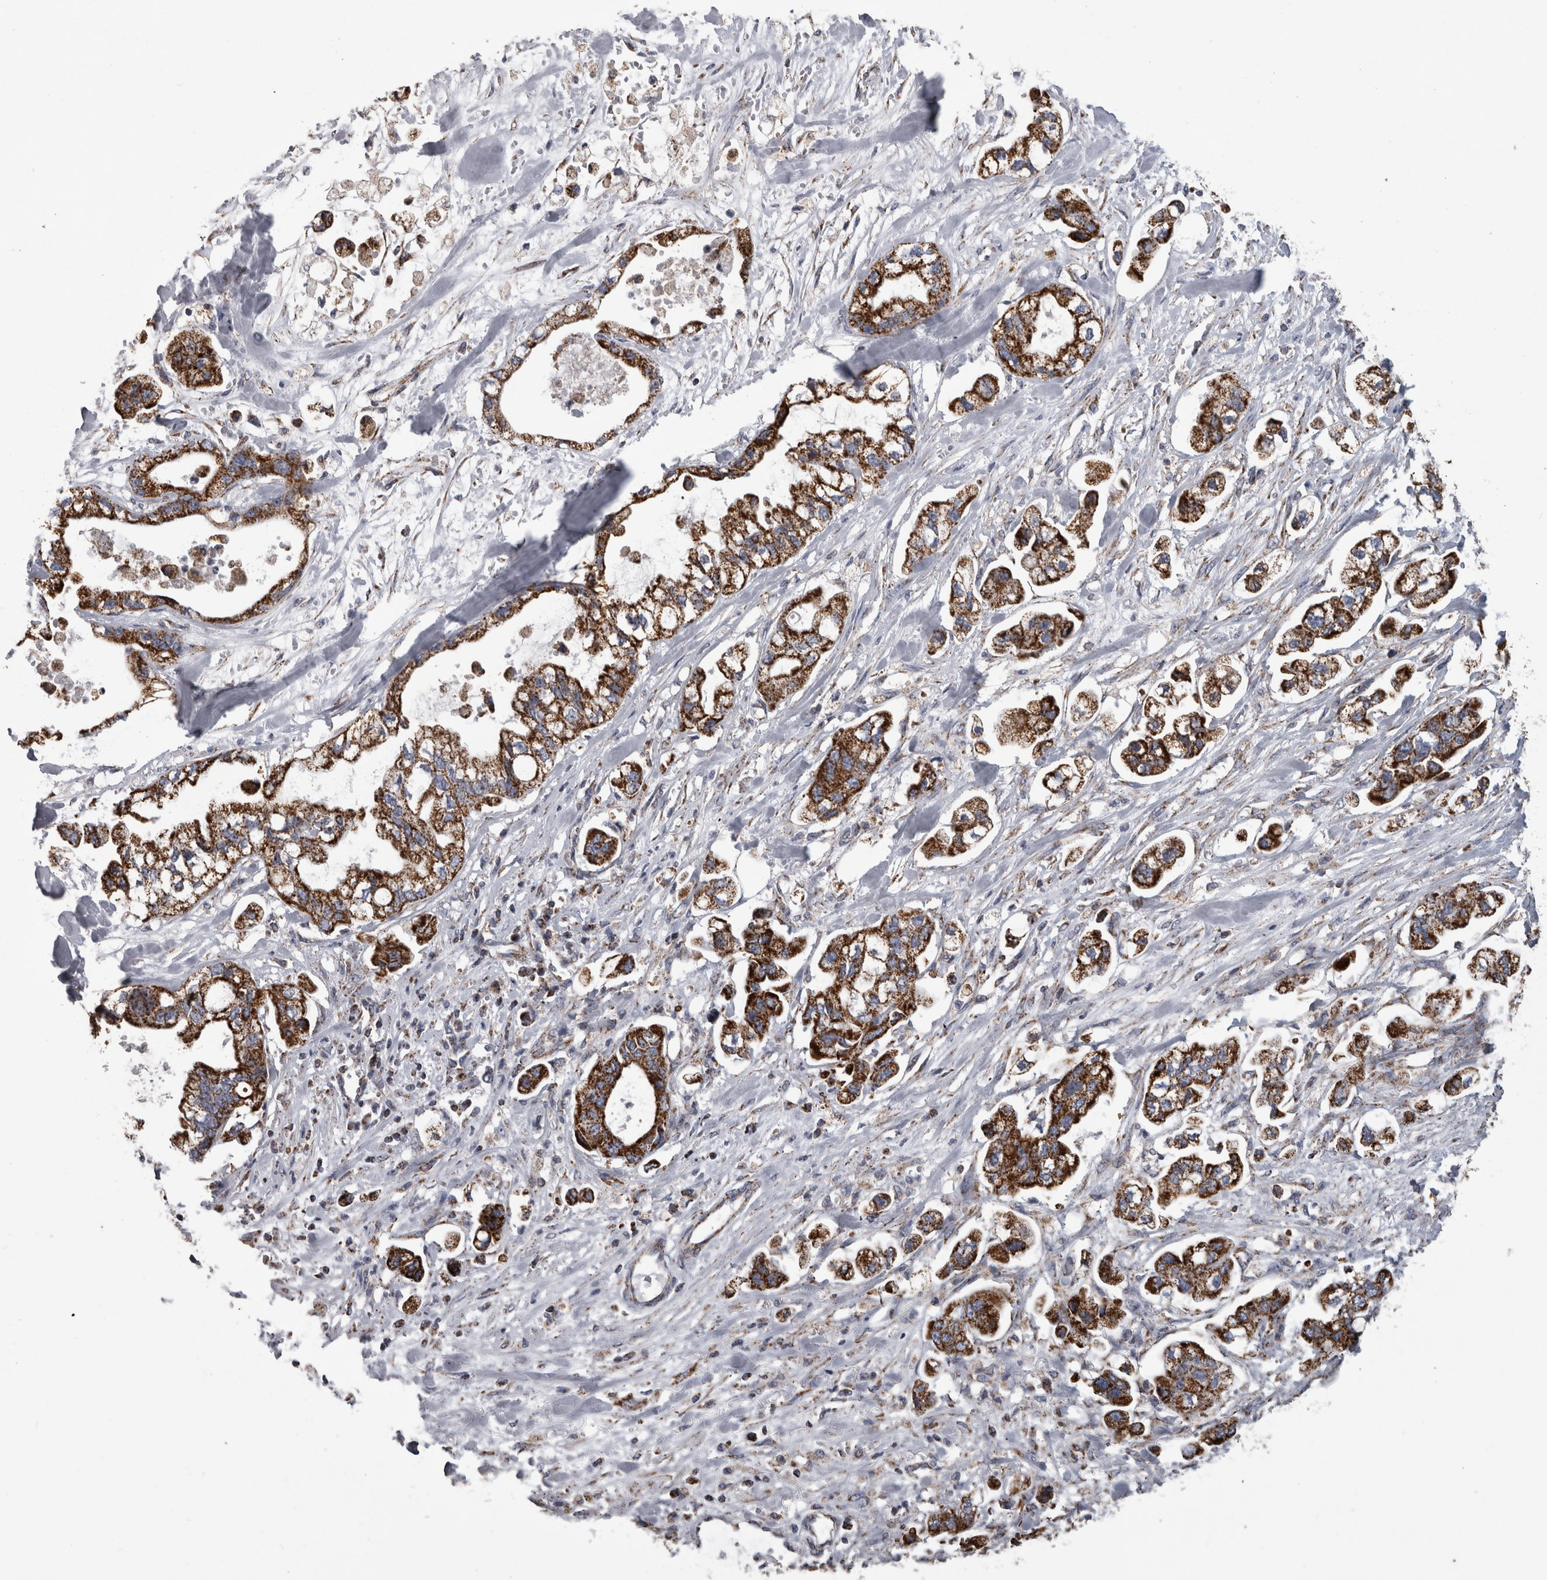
{"staining": {"intensity": "strong", "quantity": ">75%", "location": "cytoplasmic/membranous"}, "tissue": "stomach cancer", "cell_type": "Tumor cells", "image_type": "cancer", "snomed": [{"axis": "morphology", "description": "Normal tissue, NOS"}, {"axis": "morphology", "description": "Adenocarcinoma, NOS"}, {"axis": "topography", "description": "Stomach"}], "caption": "A high-resolution micrograph shows immunohistochemistry staining of adenocarcinoma (stomach), which demonstrates strong cytoplasmic/membranous positivity in about >75% of tumor cells. (DAB IHC, brown staining for protein, blue staining for nuclei).", "gene": "MDH2", "patient": {"sex": "male", "age": 62}}